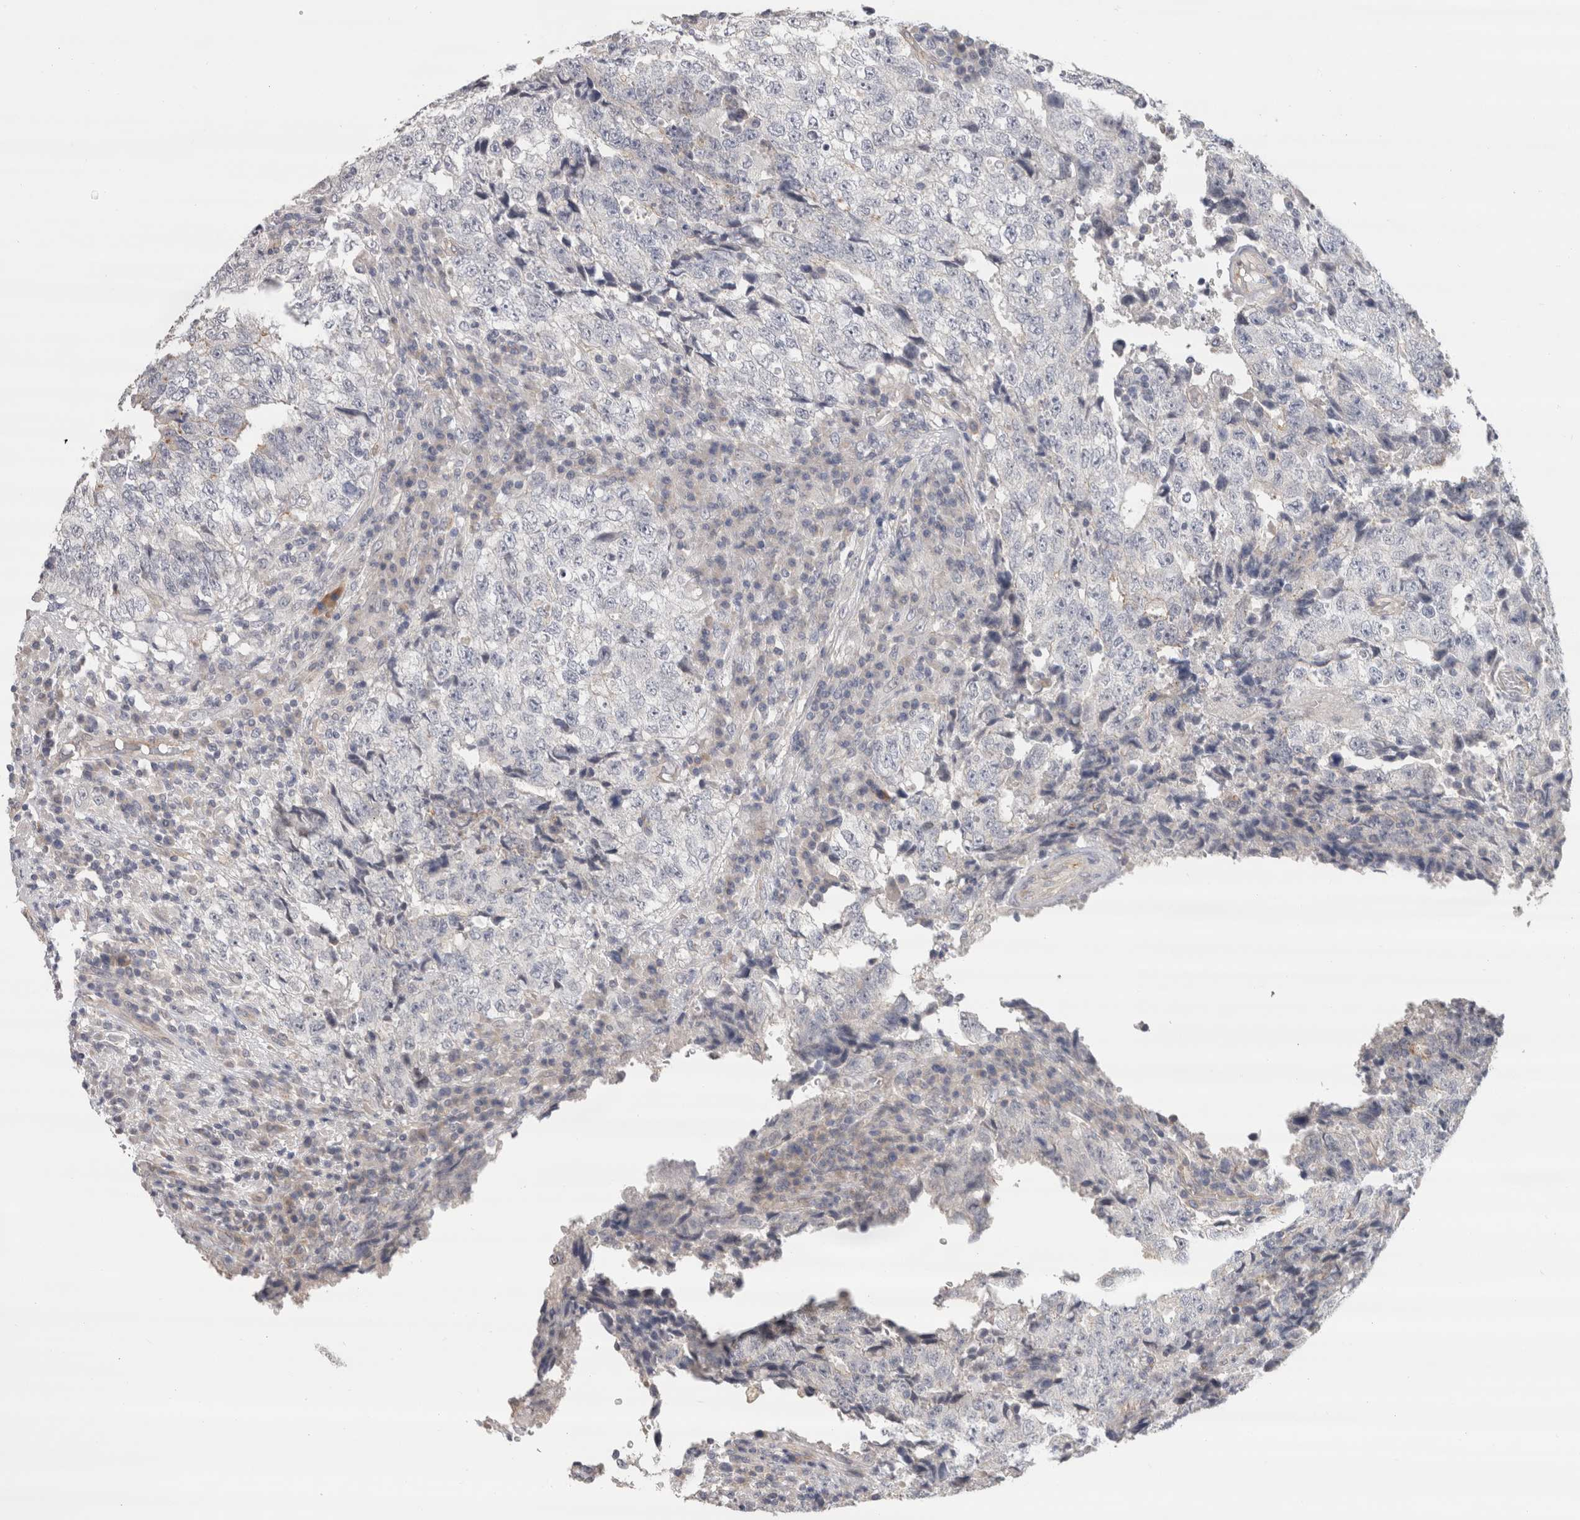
{"staining": {"intensity": "negative", "quantity": "none", "location": "none"}, "tissue": "testis cancer", "cell_type": "Tumor cells", "image_type": "cancer", "snomed": [{"axis": "morphology", "description": "Necrosis, NOS"}, {"axis": "morphology", "description": "Carcinoma, Embryonal, NOS"}, {"axis": "topography", "description": "Testis"}], "caption": "Immunohistochemical staining of embryonal carcinoma (testis) shows no significant expression in tumor cells.", "gene": "AFP", "patient": {"sex": "male", "age": 19}}